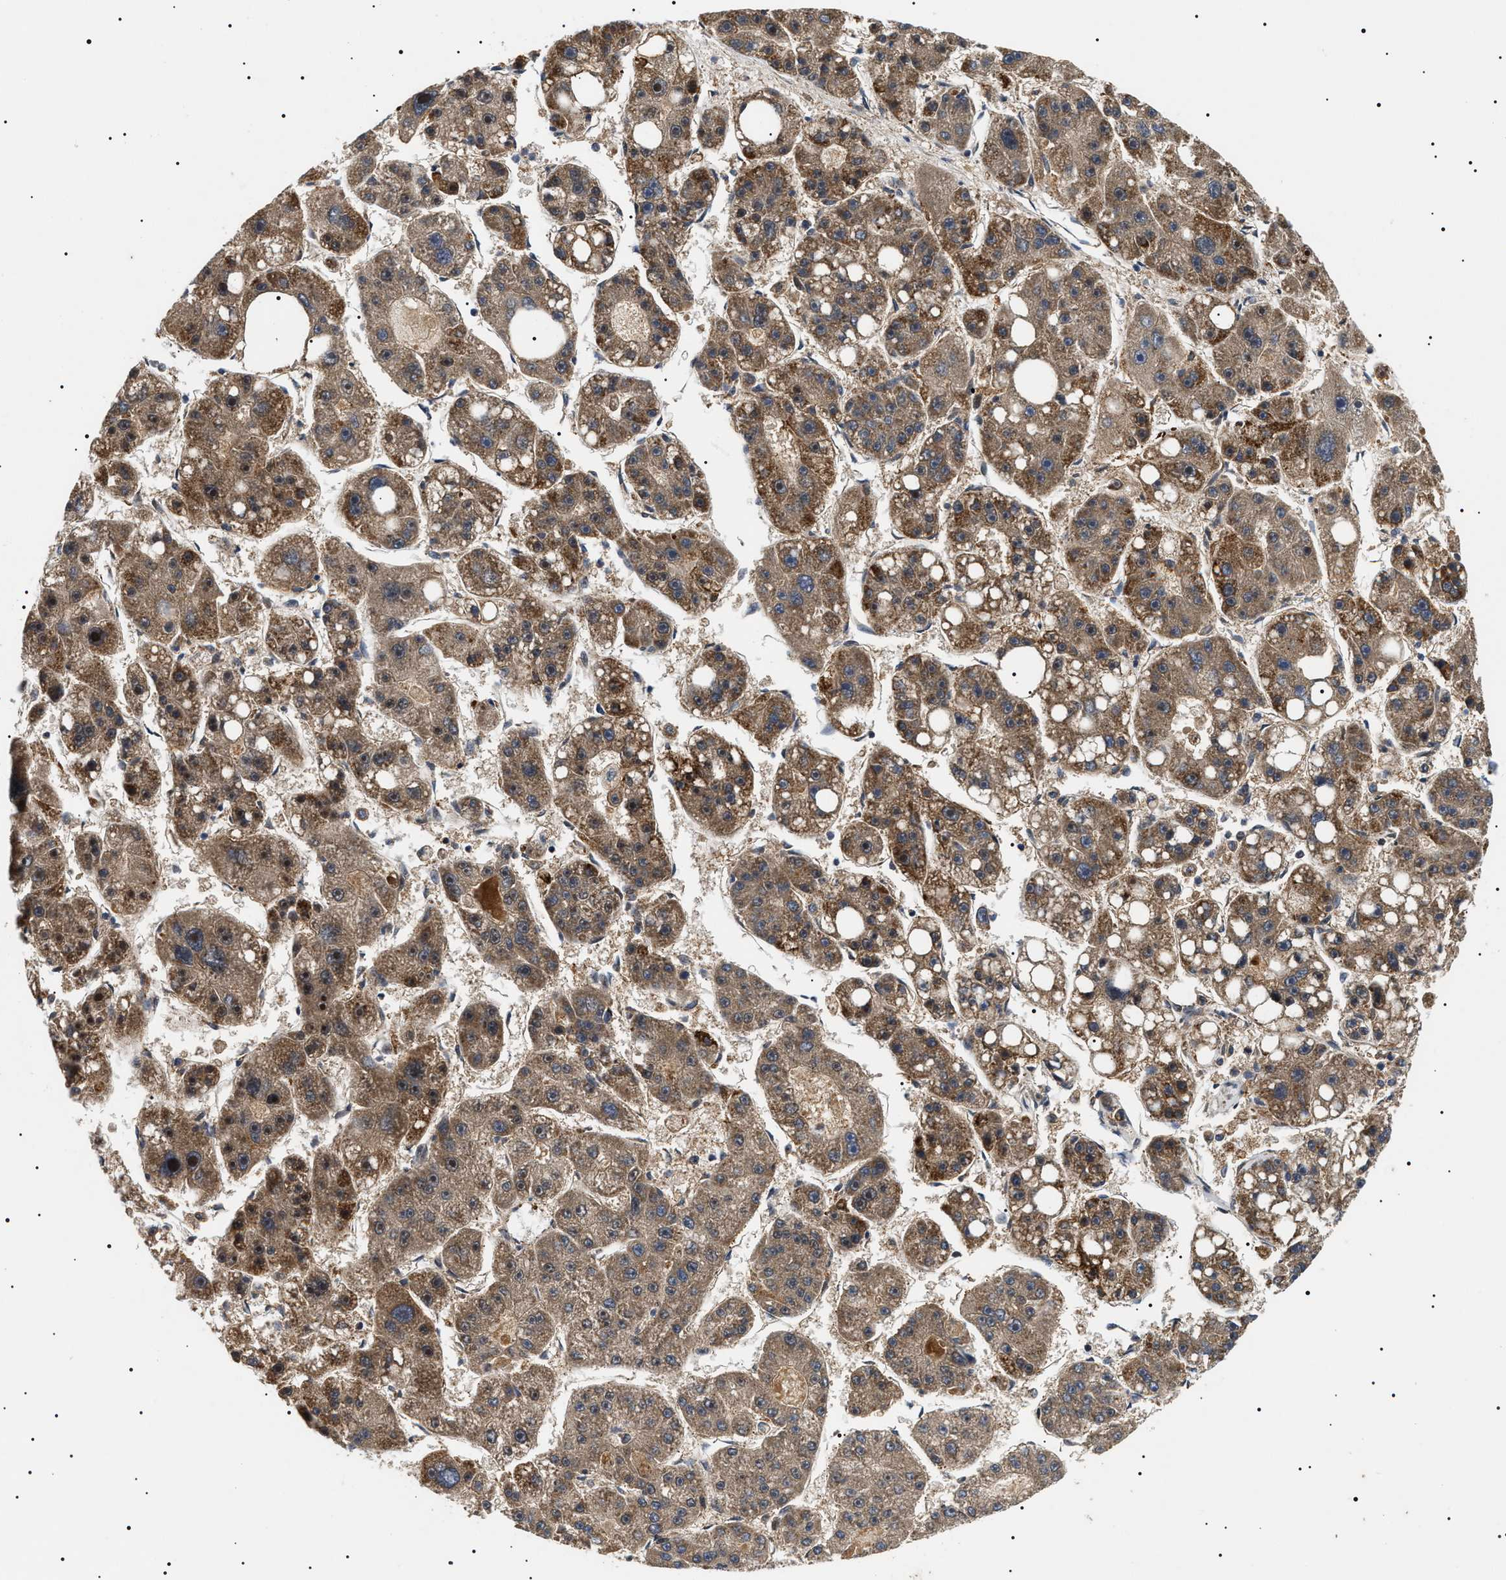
{"staining": {"intensity": "moderate", "quantity": ">75%", "location": "cytoplasmic/membranous"}, "tissue": "liver cancer", "cell_type": "Tumor cells", "image_type": "cancer", "snomed": [{"axis": "morphology", "description": "Carcinoma, Hepatocellular, NOS"}, {"axis": "topography", "description": "Liver"}], "caption": "Liver cancer (hepatocellular carcinoma) stained with DAB IHC shows medium levels of moderate cytoplasmic/membranous expression in approximately >75% of tumor cells.", "gene": "OXSM", "patient": {"sex": "female", "age": 61}}